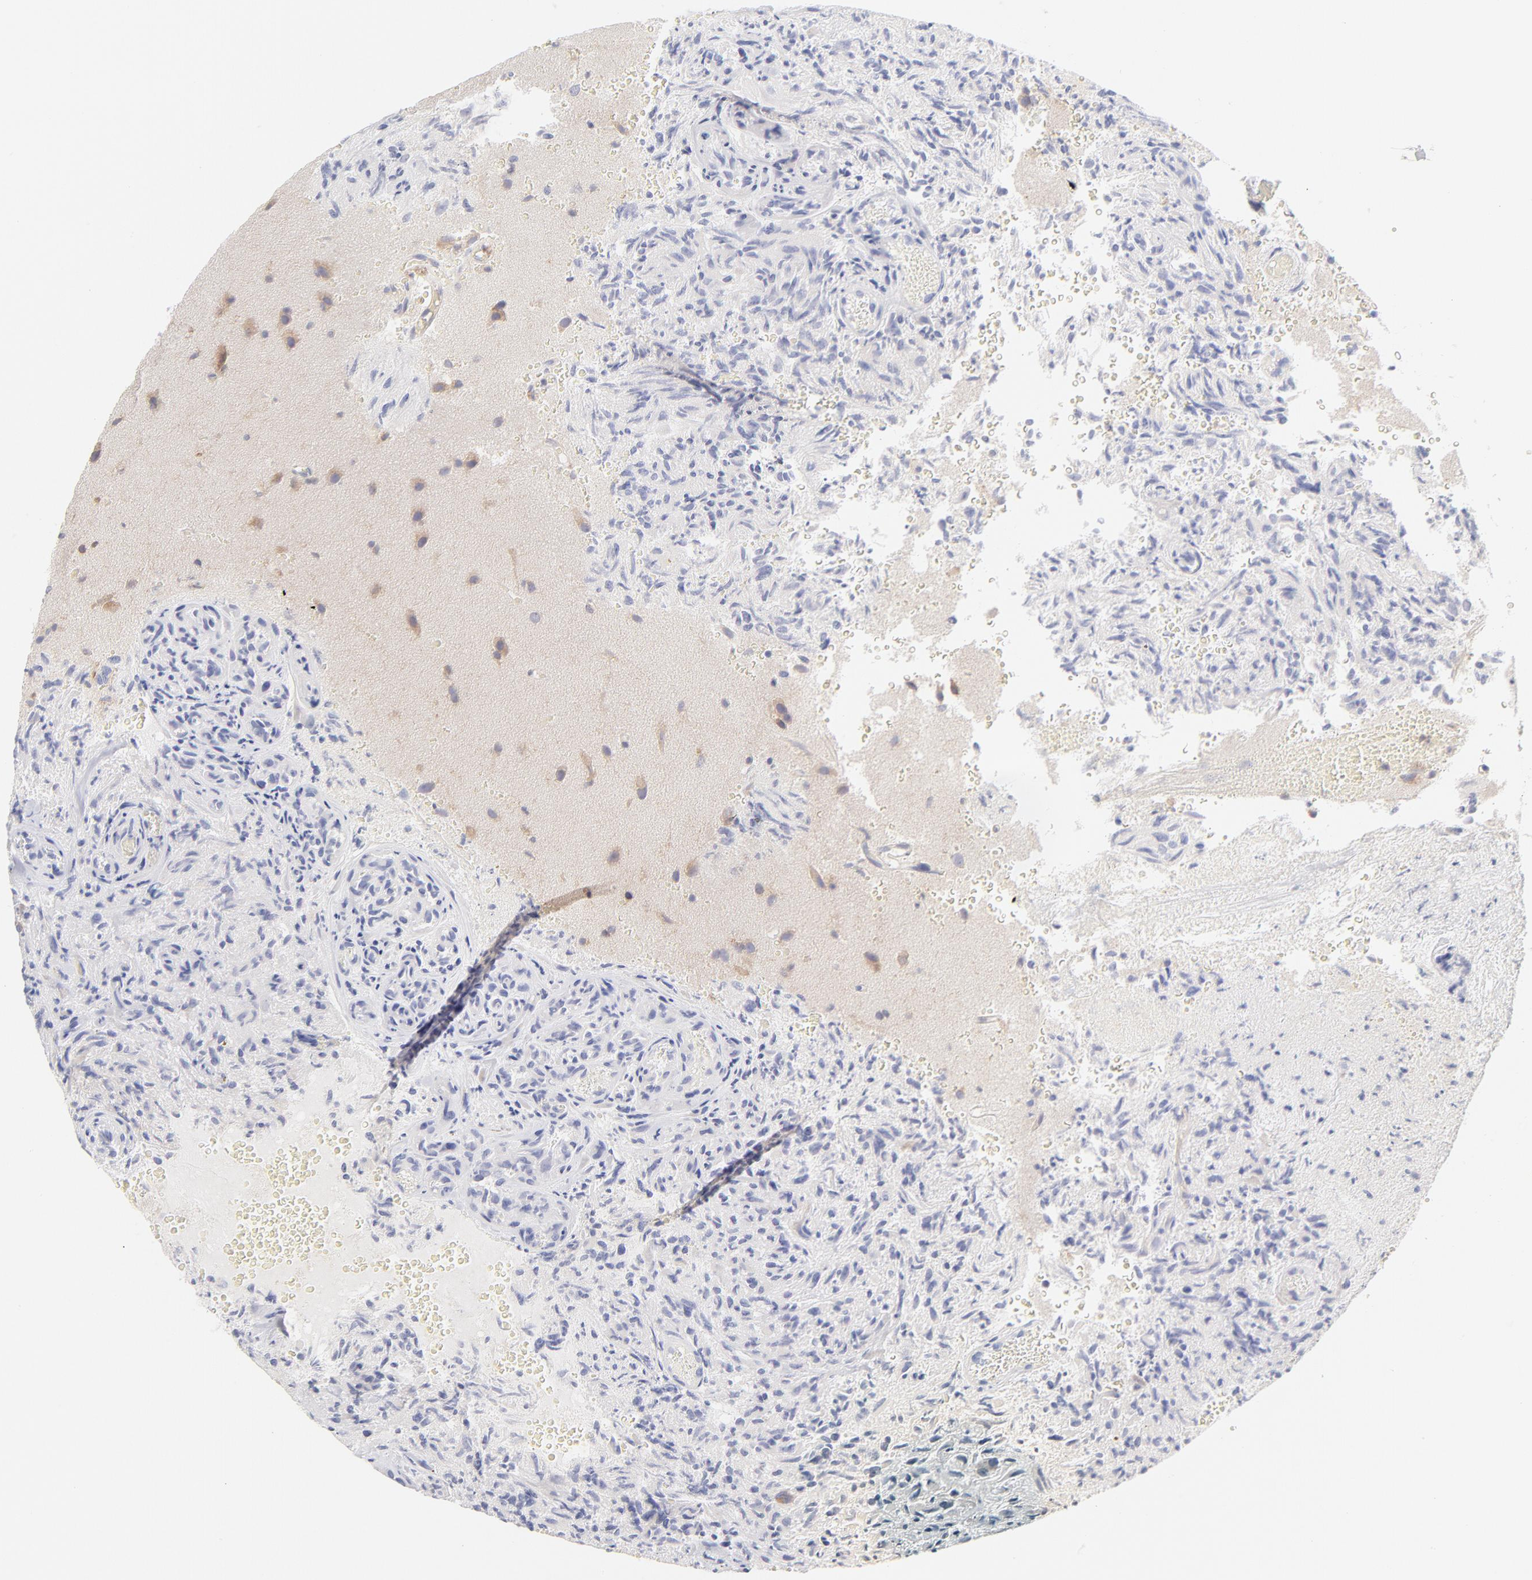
{"staining": {"intensity": "weak", "quantity": ">75%", "location": "cytoplasmic/membranous"}, "tissue": "glioma", "cell_type": "Tumor cells", "image_type": "cancer", "snomed": [{"axis": "morphology", "description": "Normal tissue, NOS"}, {"axis": "morphology", "description": "Glioma, malignant, High grade"}, {"axis": "topography", "description": "Cerebral cortex"}], "caption": "The immunohistochemical stain labels weak cytoplasmic/membranous positivity in tumor cells of malignant glioma (high-grade) tissue. (DAB IHC with brightfield microscopy, high magnification).", "gene": "RPS6KA1", "patient": {"sex": "male", "age": 75}}